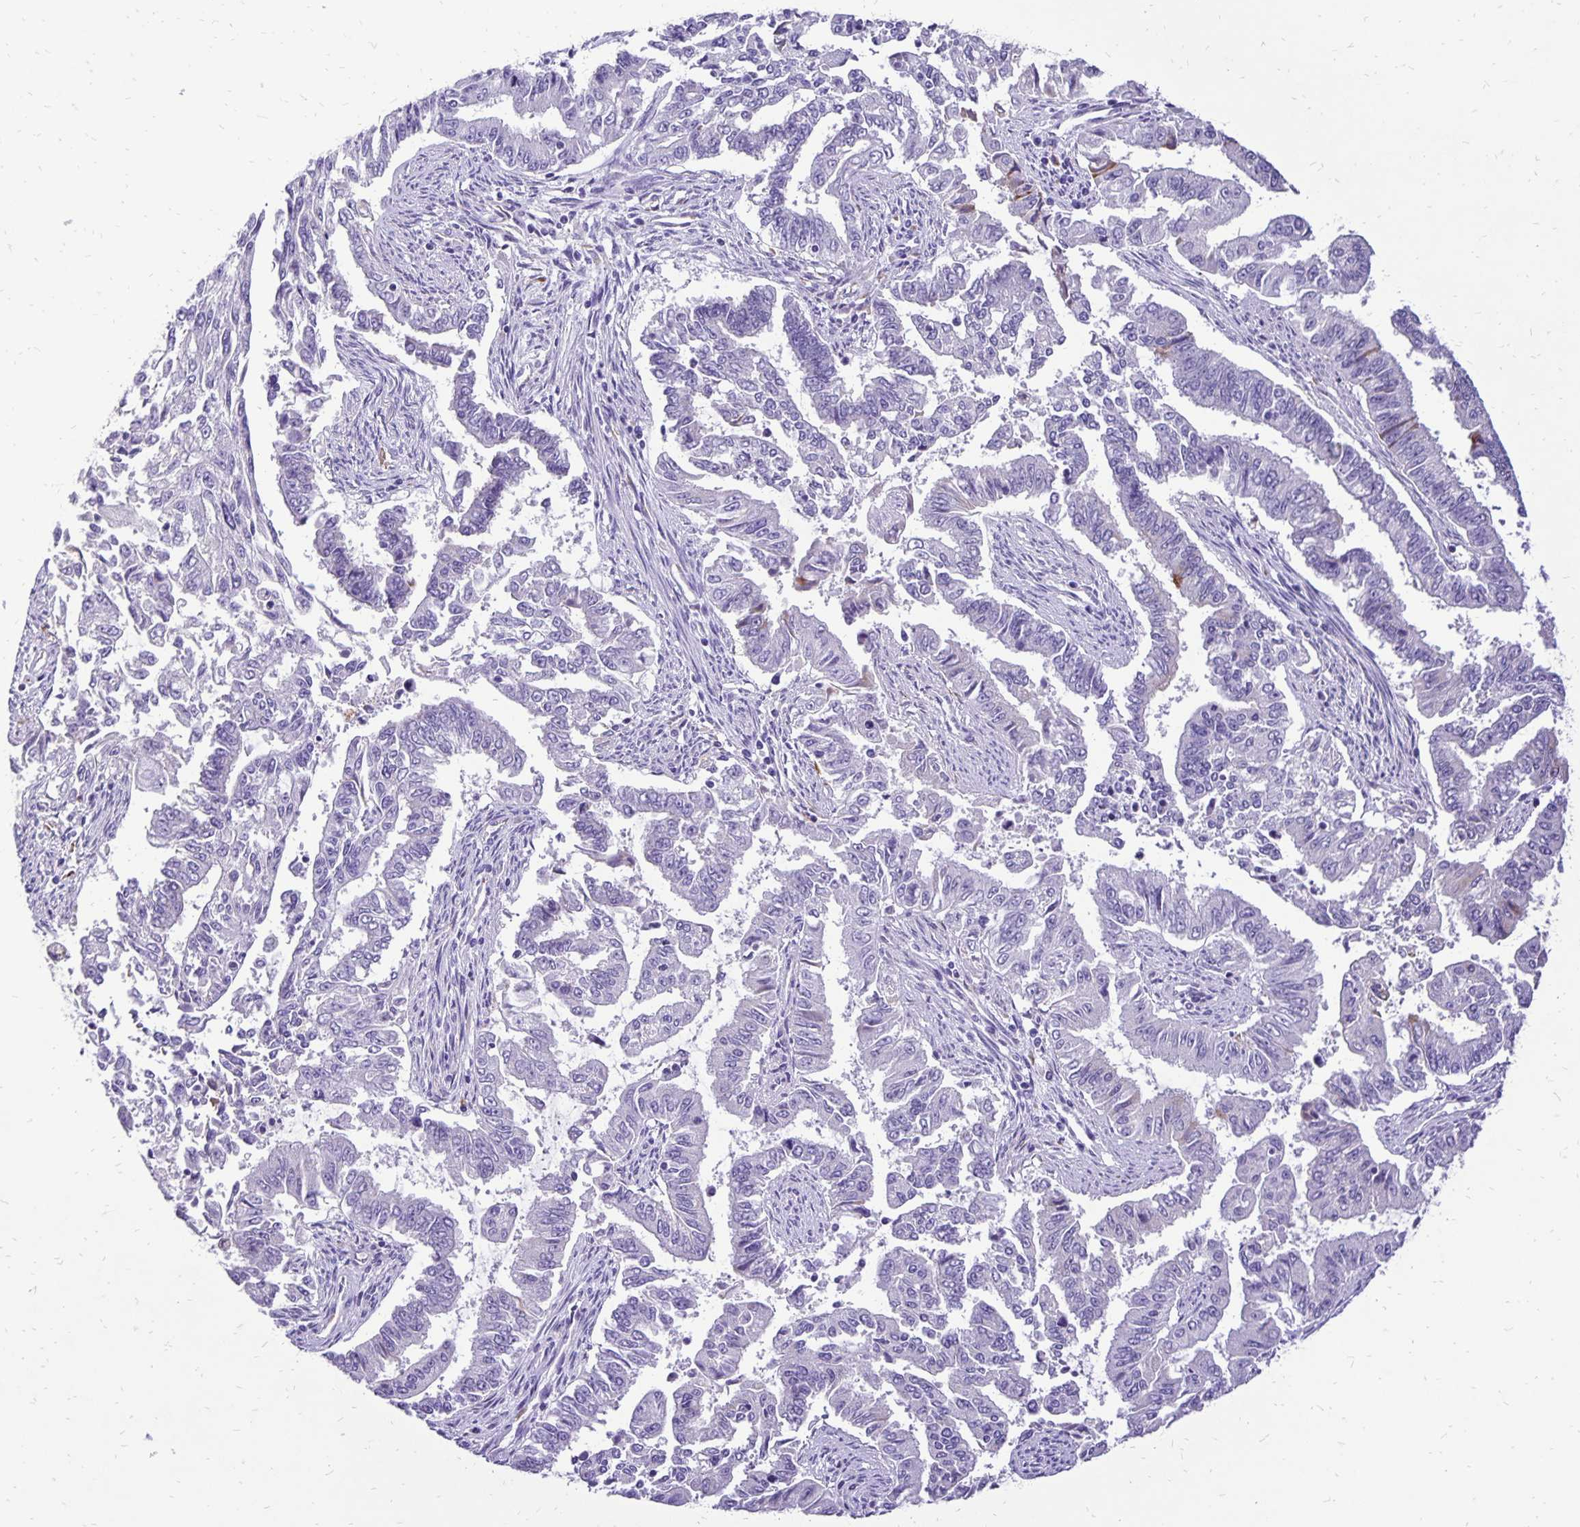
{"staining": {"intensity": "negative", "quantity": "none", "location": "none"}, "tissue": "endometrial cancer", "cell_type": "Tumor cells", "image_type": "cancer", "snomed": [{"axis": "morphology", "description": "Adenocarcinoma, NOS"}, {"axis": "topography", "description": "Uterus"}], "caption": "Immunohistochemical staining of human endometrial cancer displays no significant staining in tumor cells.", "gene": "EIF5A", "patient": {"sex": "female", "age": 59}}